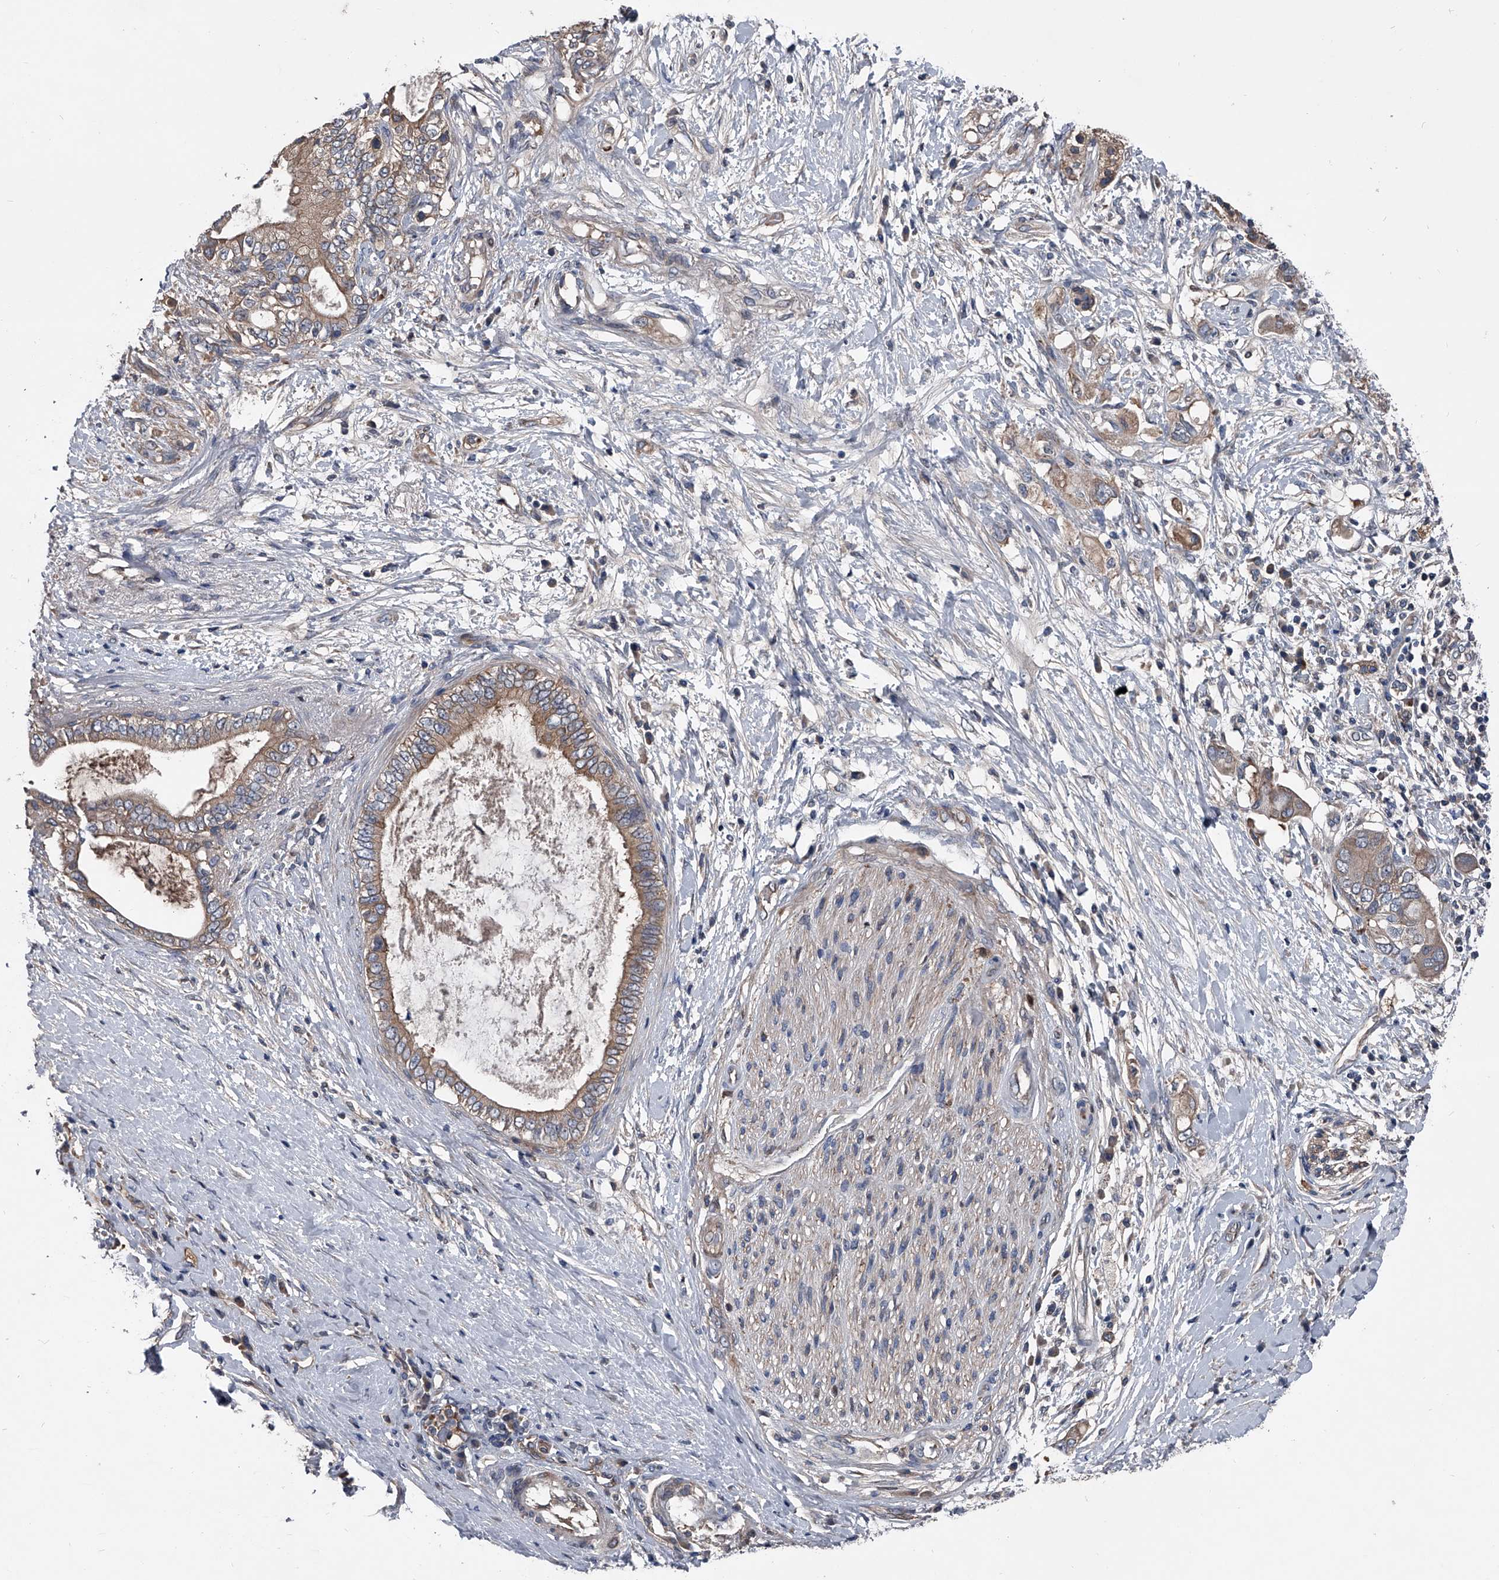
{"staining": {"intensity": "moderate", "quantity": ">75%", "location": "cytoplasmic/membranous"}, "tissue": "pancreatic cancer", "cell_type": "Tumor cells", "image_type": "cancer", "snomed": [{"axis": "morphology", "description": "Adenocarcinoma, NOS"}, {"axis": "topography", "description": "Pancreas"}], "caption": "Immunohistochemistry (IHC) photomicrograph of human pancreatic adenocarcinoma stained for a protein (brown), which demonstrates medium levels of moderate cytoplasmic/membranous expression in approximately >75% of tumor cells.", "gene": "KIF13A", "patient": {"sex": "female", "age": 56}}